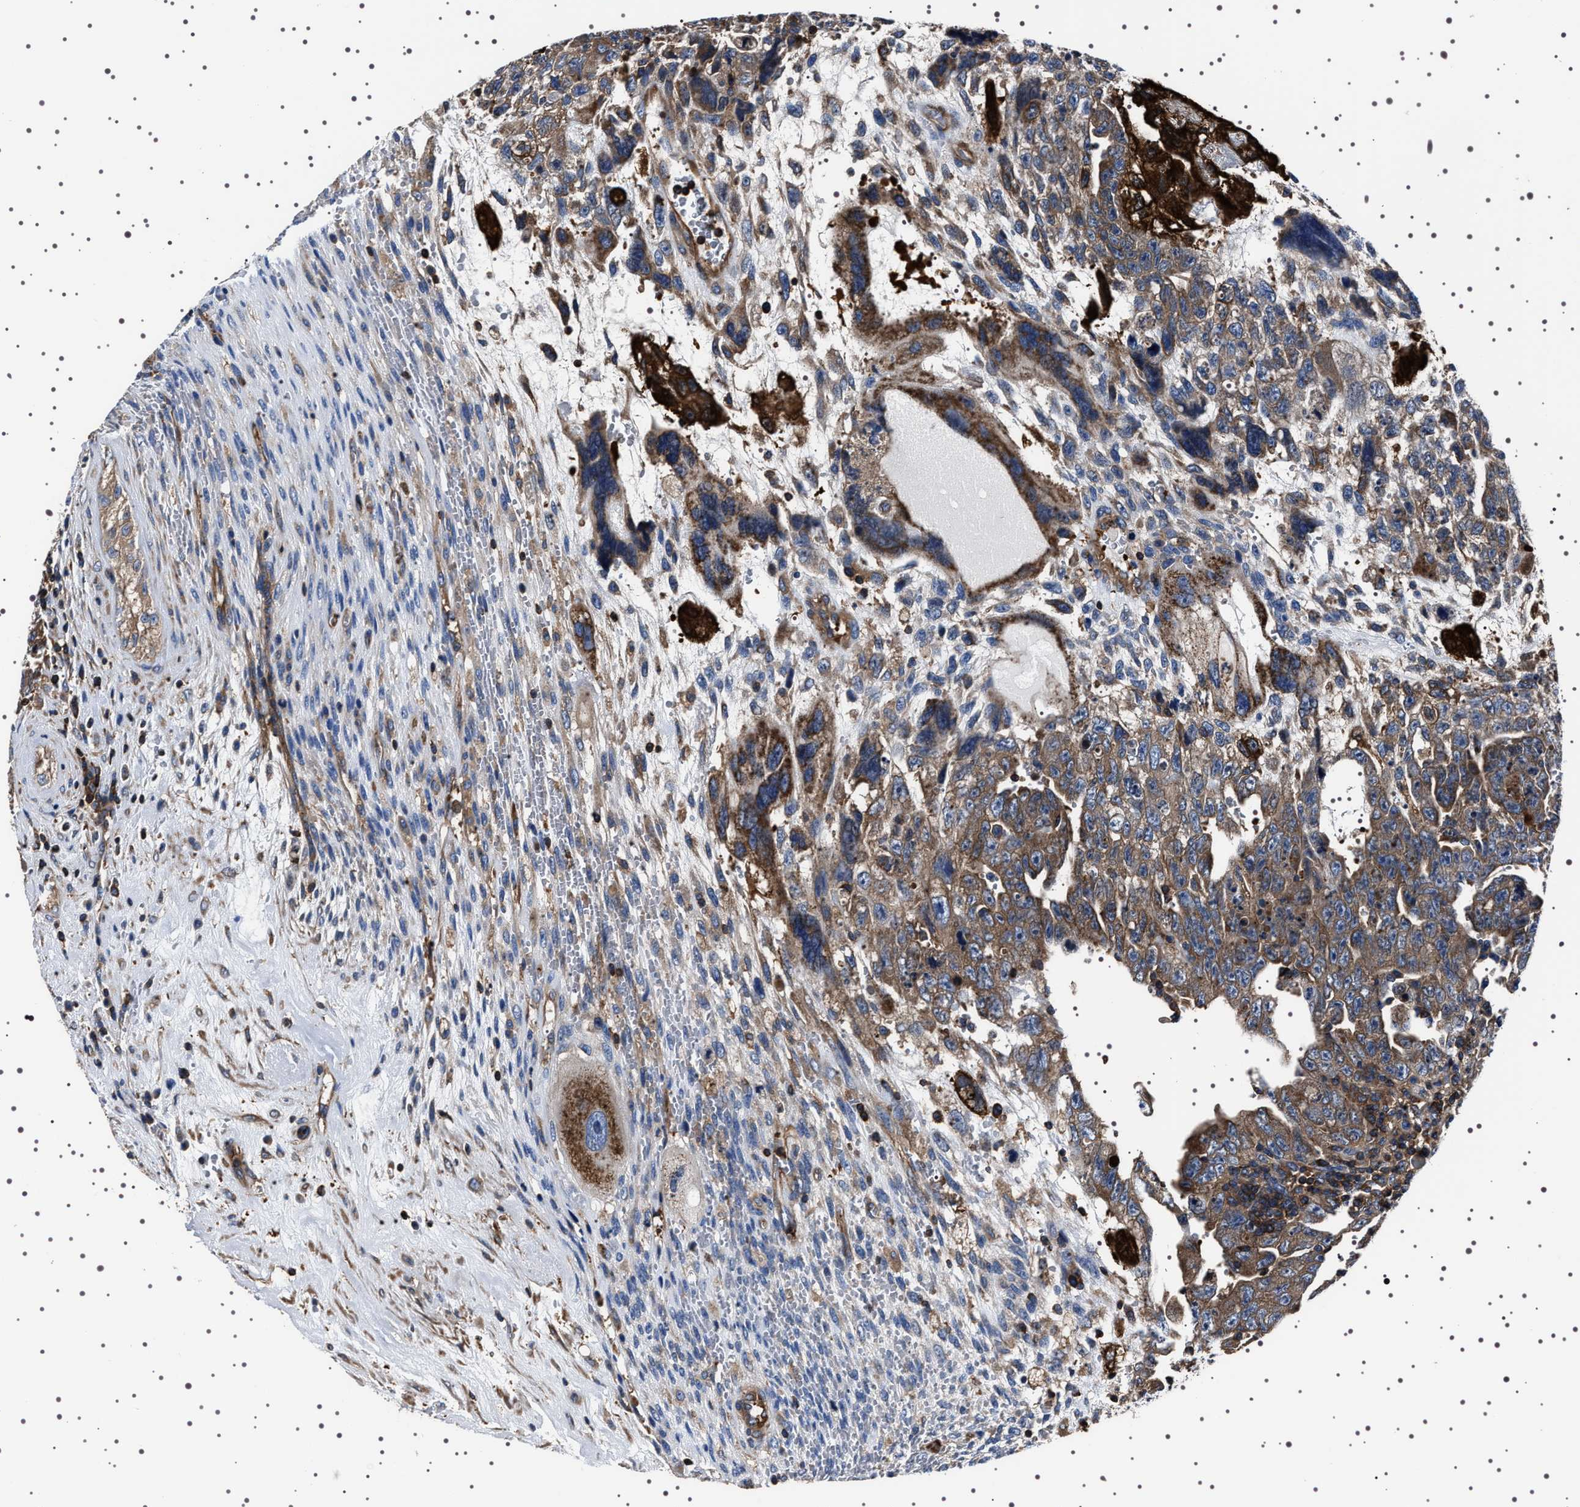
{"staining": {"intensity": "moderate", "quantity": ">75%", "location": "cytoplasmic/membranous"}, "tissue": "testis cancer", "cell_type": "Tumor cells", "image_type": "cancer", "snomed": [{"axis": "morphology", "description": "Carcinoma, Embryonal, NOS"}, {"axis": "topography", "description": "Testis"}], "caption": "Embryonal carcinoma (testis) stained with DAB (3,3'-diaminobenzidine) immunohistochemistry shows medium levels of moderate cytoplasmic/membranous staining in approximately >75% of tumor cells.", "gene": "WDR1", "patient": {"sex": "male", "age": 28}}